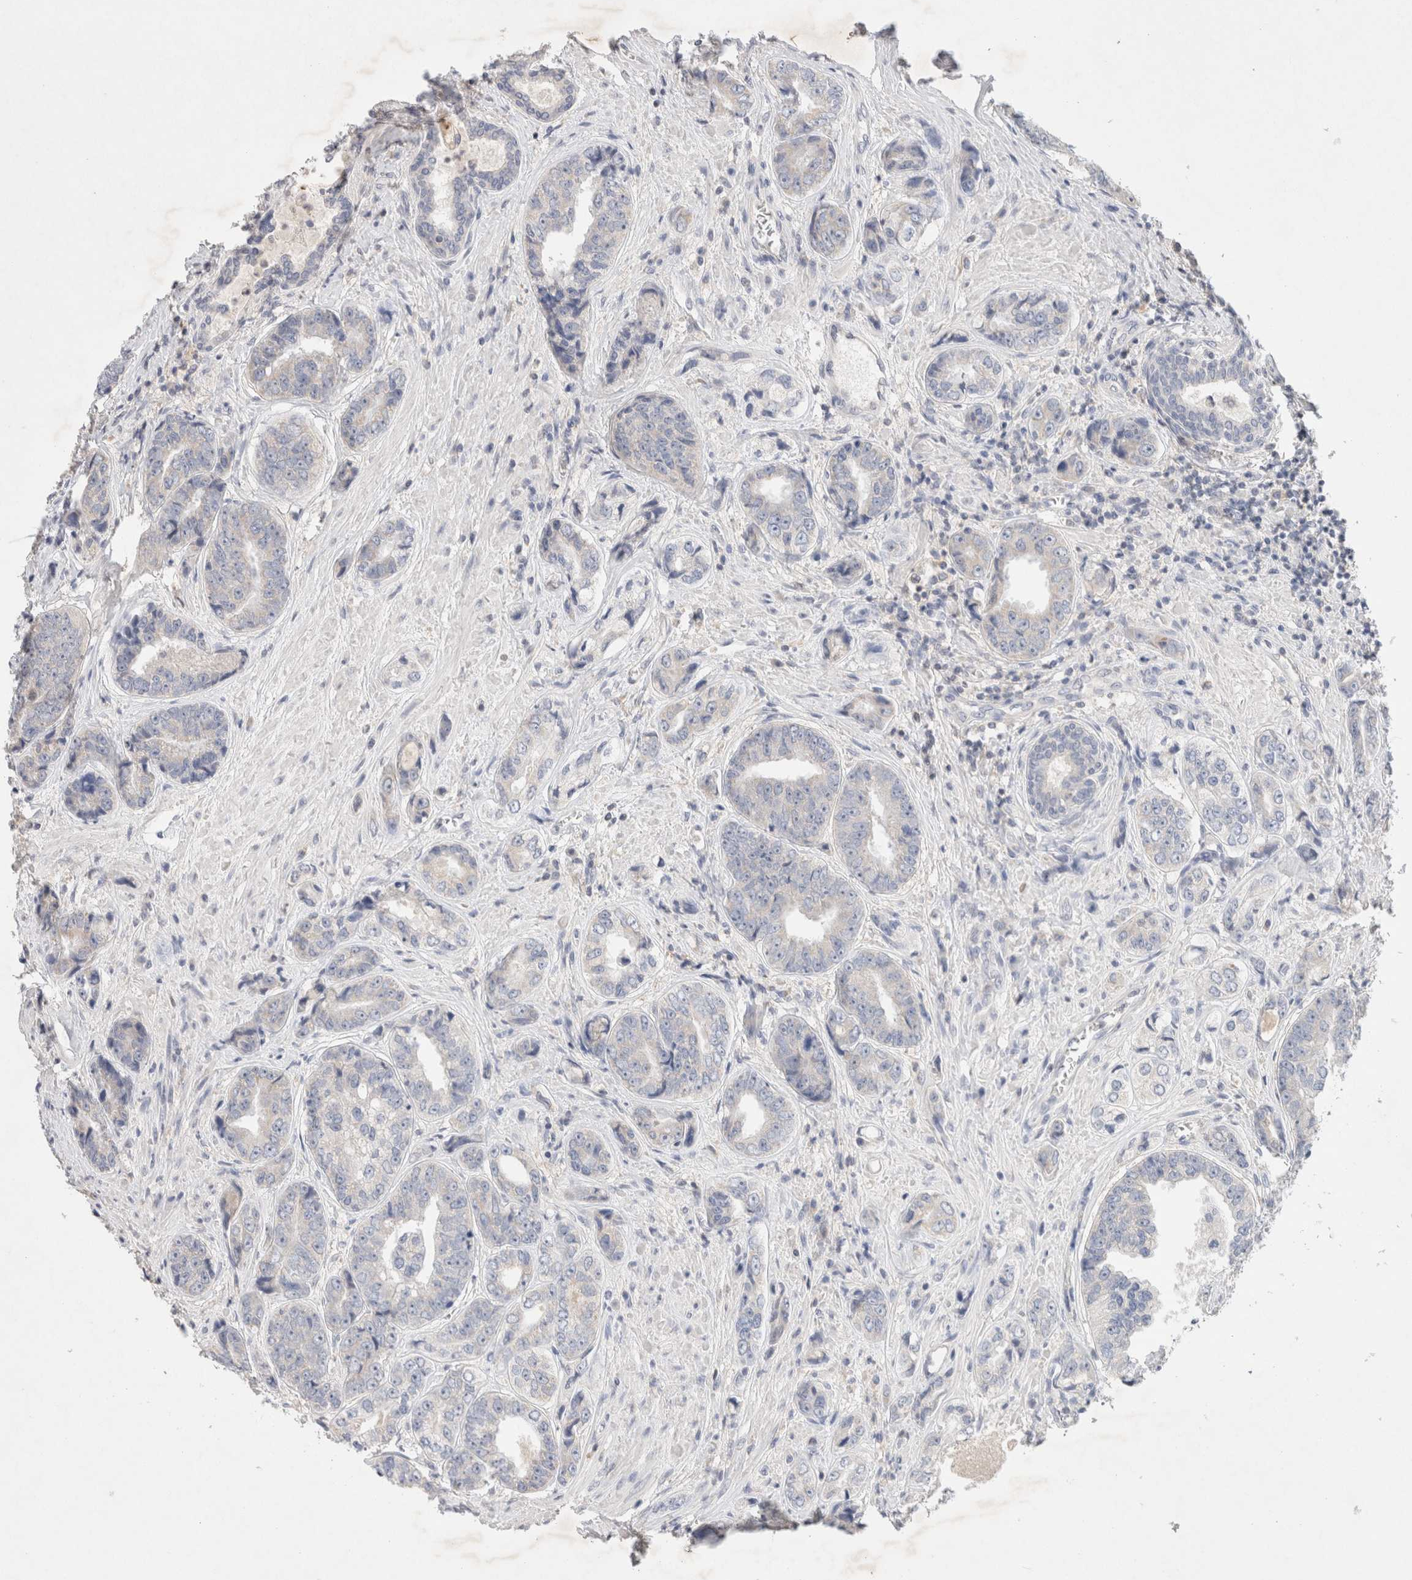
{"staining": {"intensity": "negative", "quantity": "none", "location": "none"}, "tissue": "prostate cancer", "cell_type": "Tumor cells", "image_type": "cancer", "snomed": [{"axis": "morphology", "description": "Adenocarcinoma, High grade"}, {"axis": "topography", "description": "Prostate"}], "caption": "This is an immunohistochemistry photomicrograph of prostate high-grade adenocarcinoma. There is no positivity in tumor cells.", "gene": "MPP2", "patient": {"sex": "male", "age": 61}}